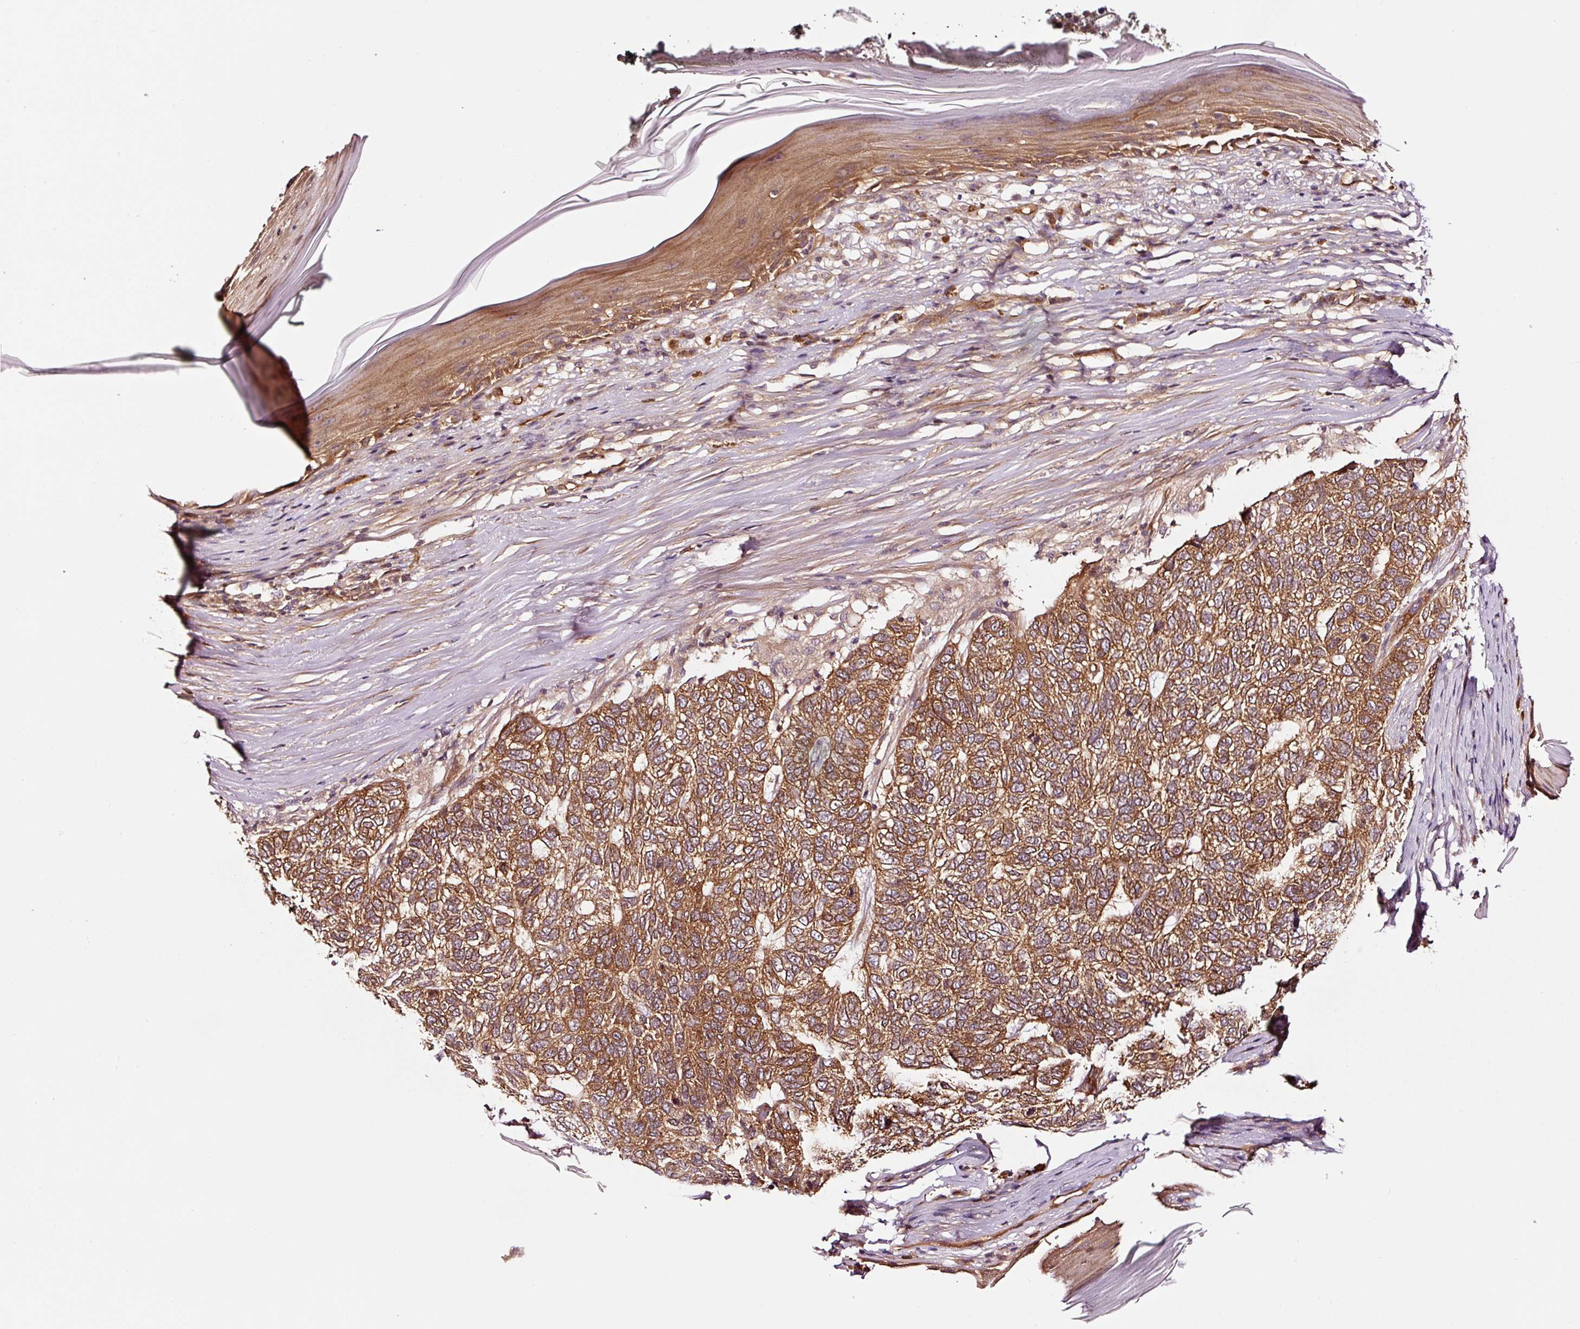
{"staining": {"intensity": "moderate", "quantity": ">75%", "location": "cytoplasmic/membranous"}, "tissue": "skin cancer", "cell_type": "Tumor cells", "image_type": "cancer", "snomed": [{"axis": "morphology", "description": "Basal cell carcinoma"}, {"axis": "topography", "description": "Skin"}], "caption": "Basal cell carcinoma (skin) stained with a protein marker shows moderate staining in tumor cells.", "gene": "METAP1", "patient": {"sex": "female", "age": 65}}